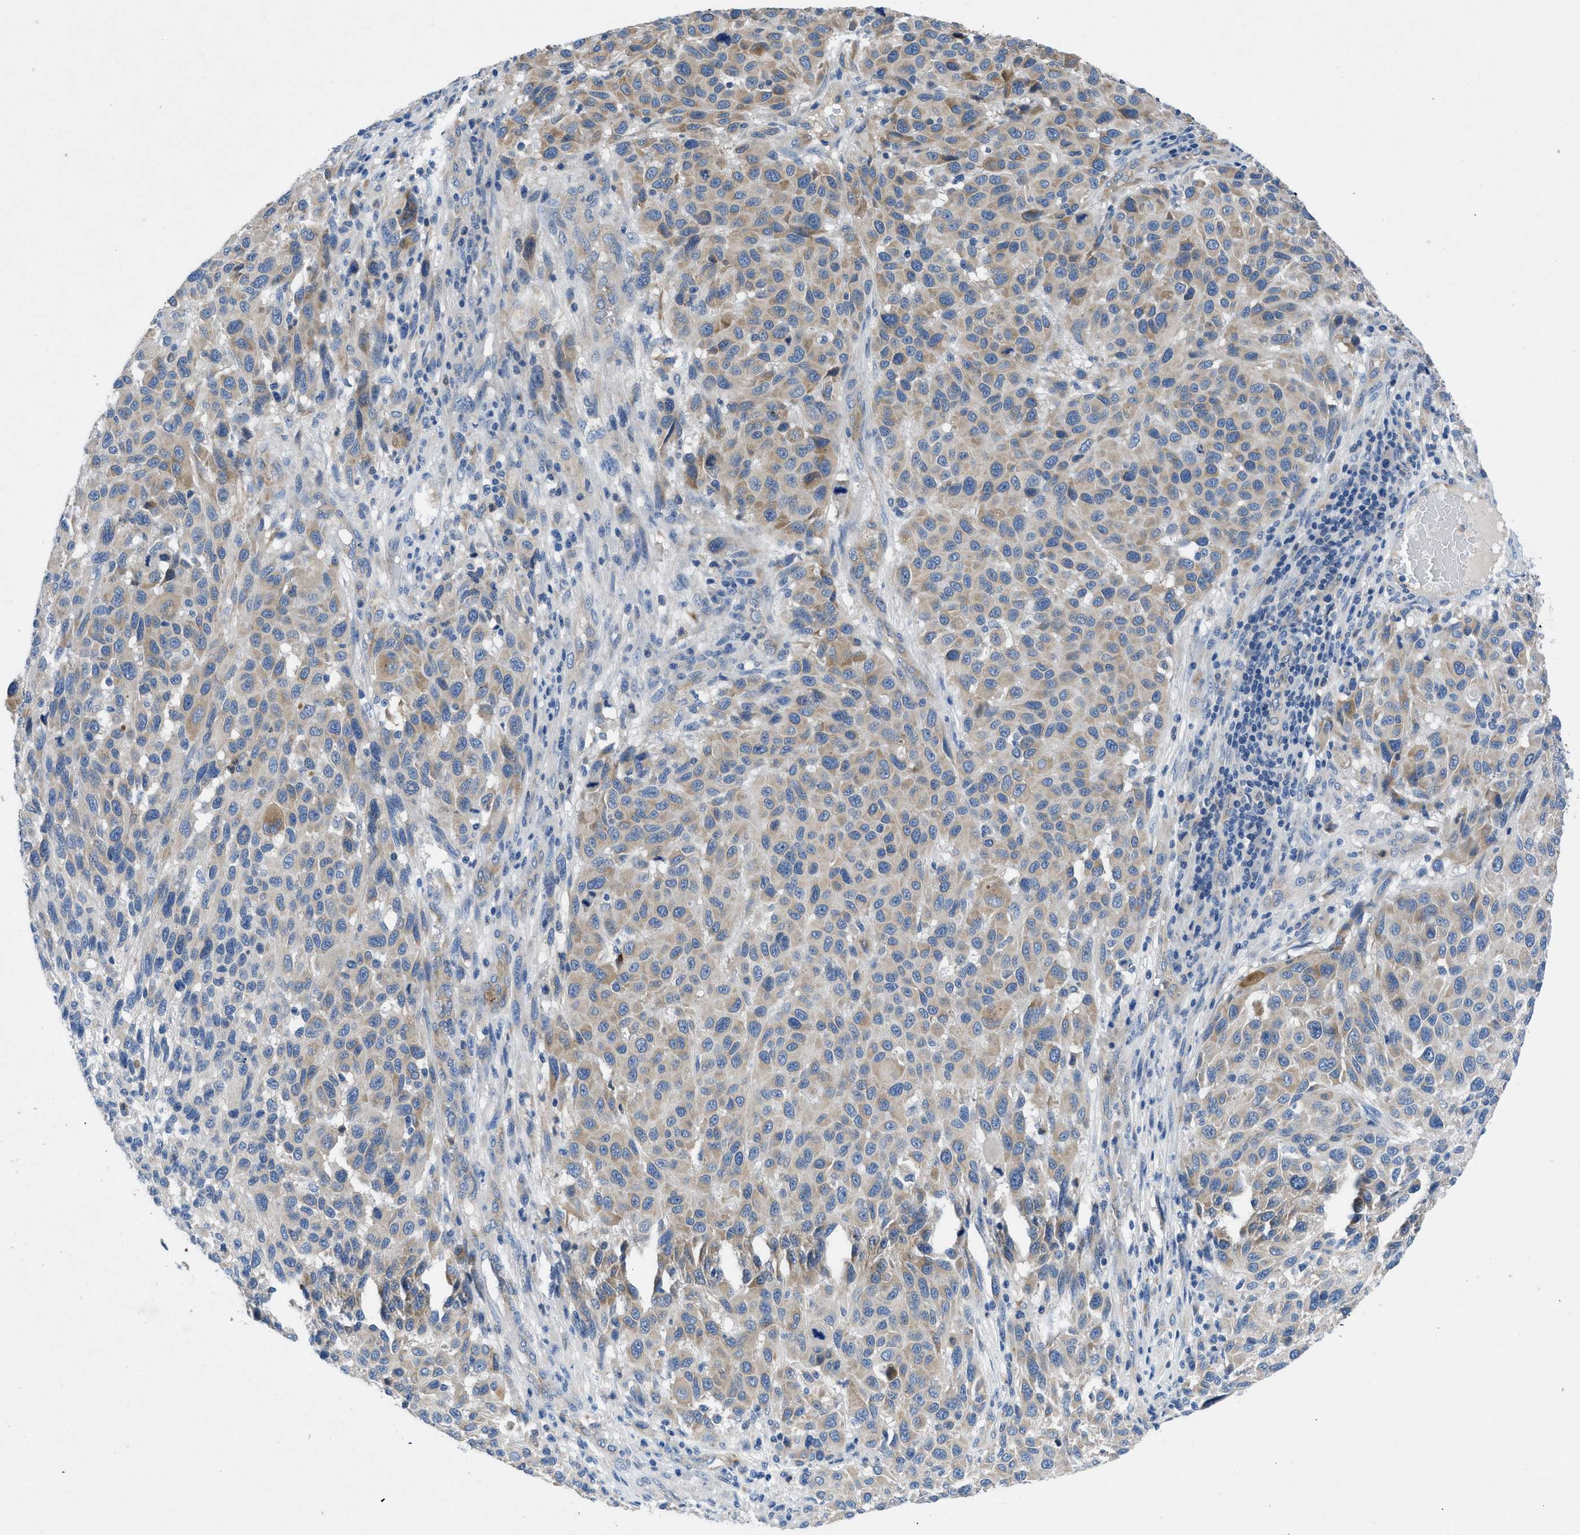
{"staining": {"intensity": "moderate", "quantity": "<25%", "location": "cytoplasmic/membranous"}, "tissue": "melanoma", "cell_type": "Tumor cells", "image_type": "cancer", "snomed": [{"axis": "morphology", "description": "Malignant melanoma, Metastatic site"}, {"axis": "topography", "description": "Lymph node"}], "caption": "High-power microscopy captured an immunohistochemistry (IHC) image of malignant melanoma (metastatic site), revealing moderate cytoplasmic/membranous staining in about <25% of tumor cells.", "gene": "PGR", "patient": {"sex": "male", "age": 61}}